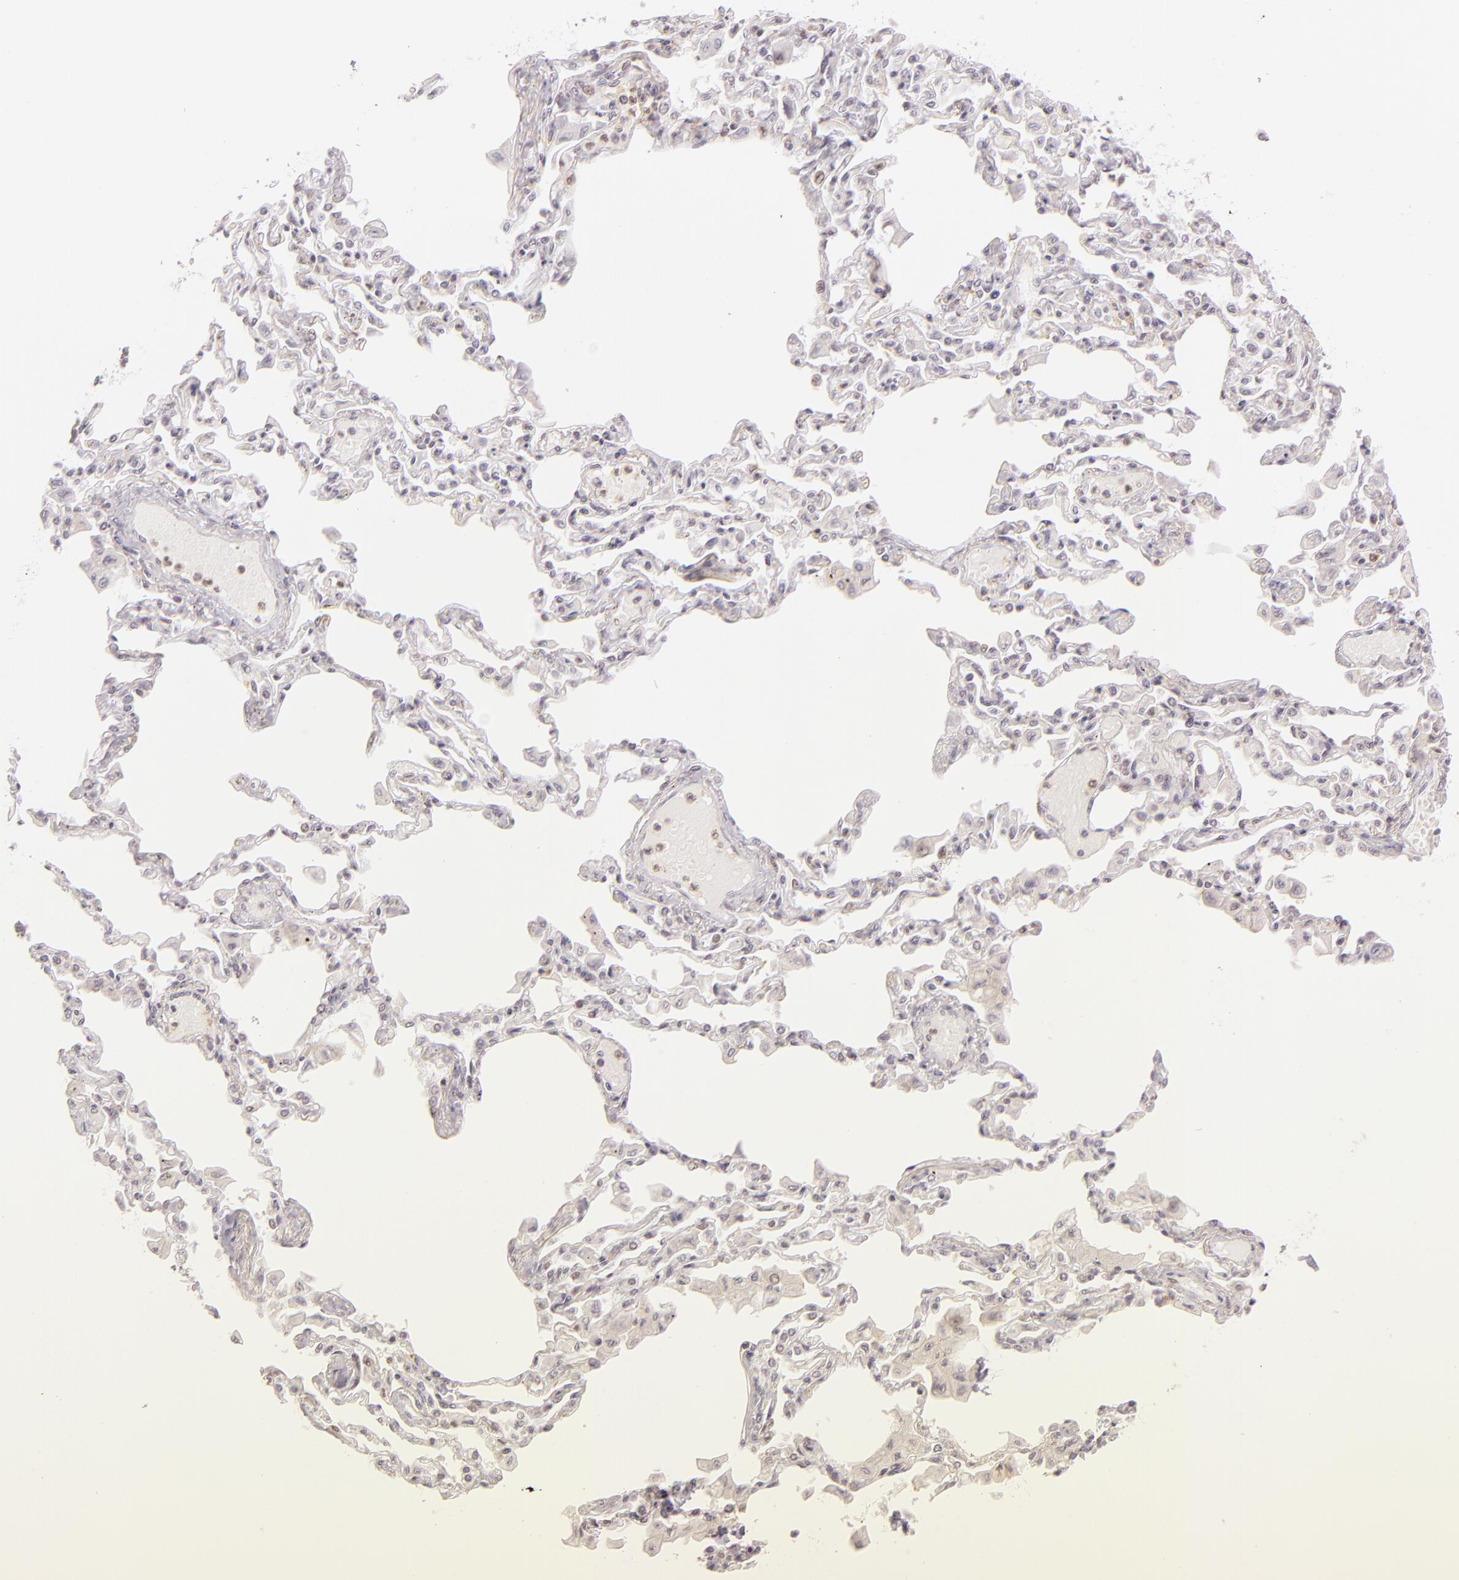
{"staining": {"intensity": "moderate", "quantity": "25%-75%", "location": "nuclear"}, "tissue": "adipose tissue", "cell_type": "Adipocytes", "image_type": "normal", "snomed": [{"axis": "morphology", "description": "Normal tissue, NOS"}, {"axis": "topography", "description": "Bronchus"}, {"axis": "topography", "description": "Lung"}], "caption": "Immunohistochemical staining of unremarkable human adipose tissue demonstrates 25%-75% levels of moderate nuclear protein expression in approximately 25%-75% of adipocytes. (IHC, brightfield microscopy, high magnification).", "gene": "ENSG00000290315", "patient": {"sex": "female", "age": 49}}